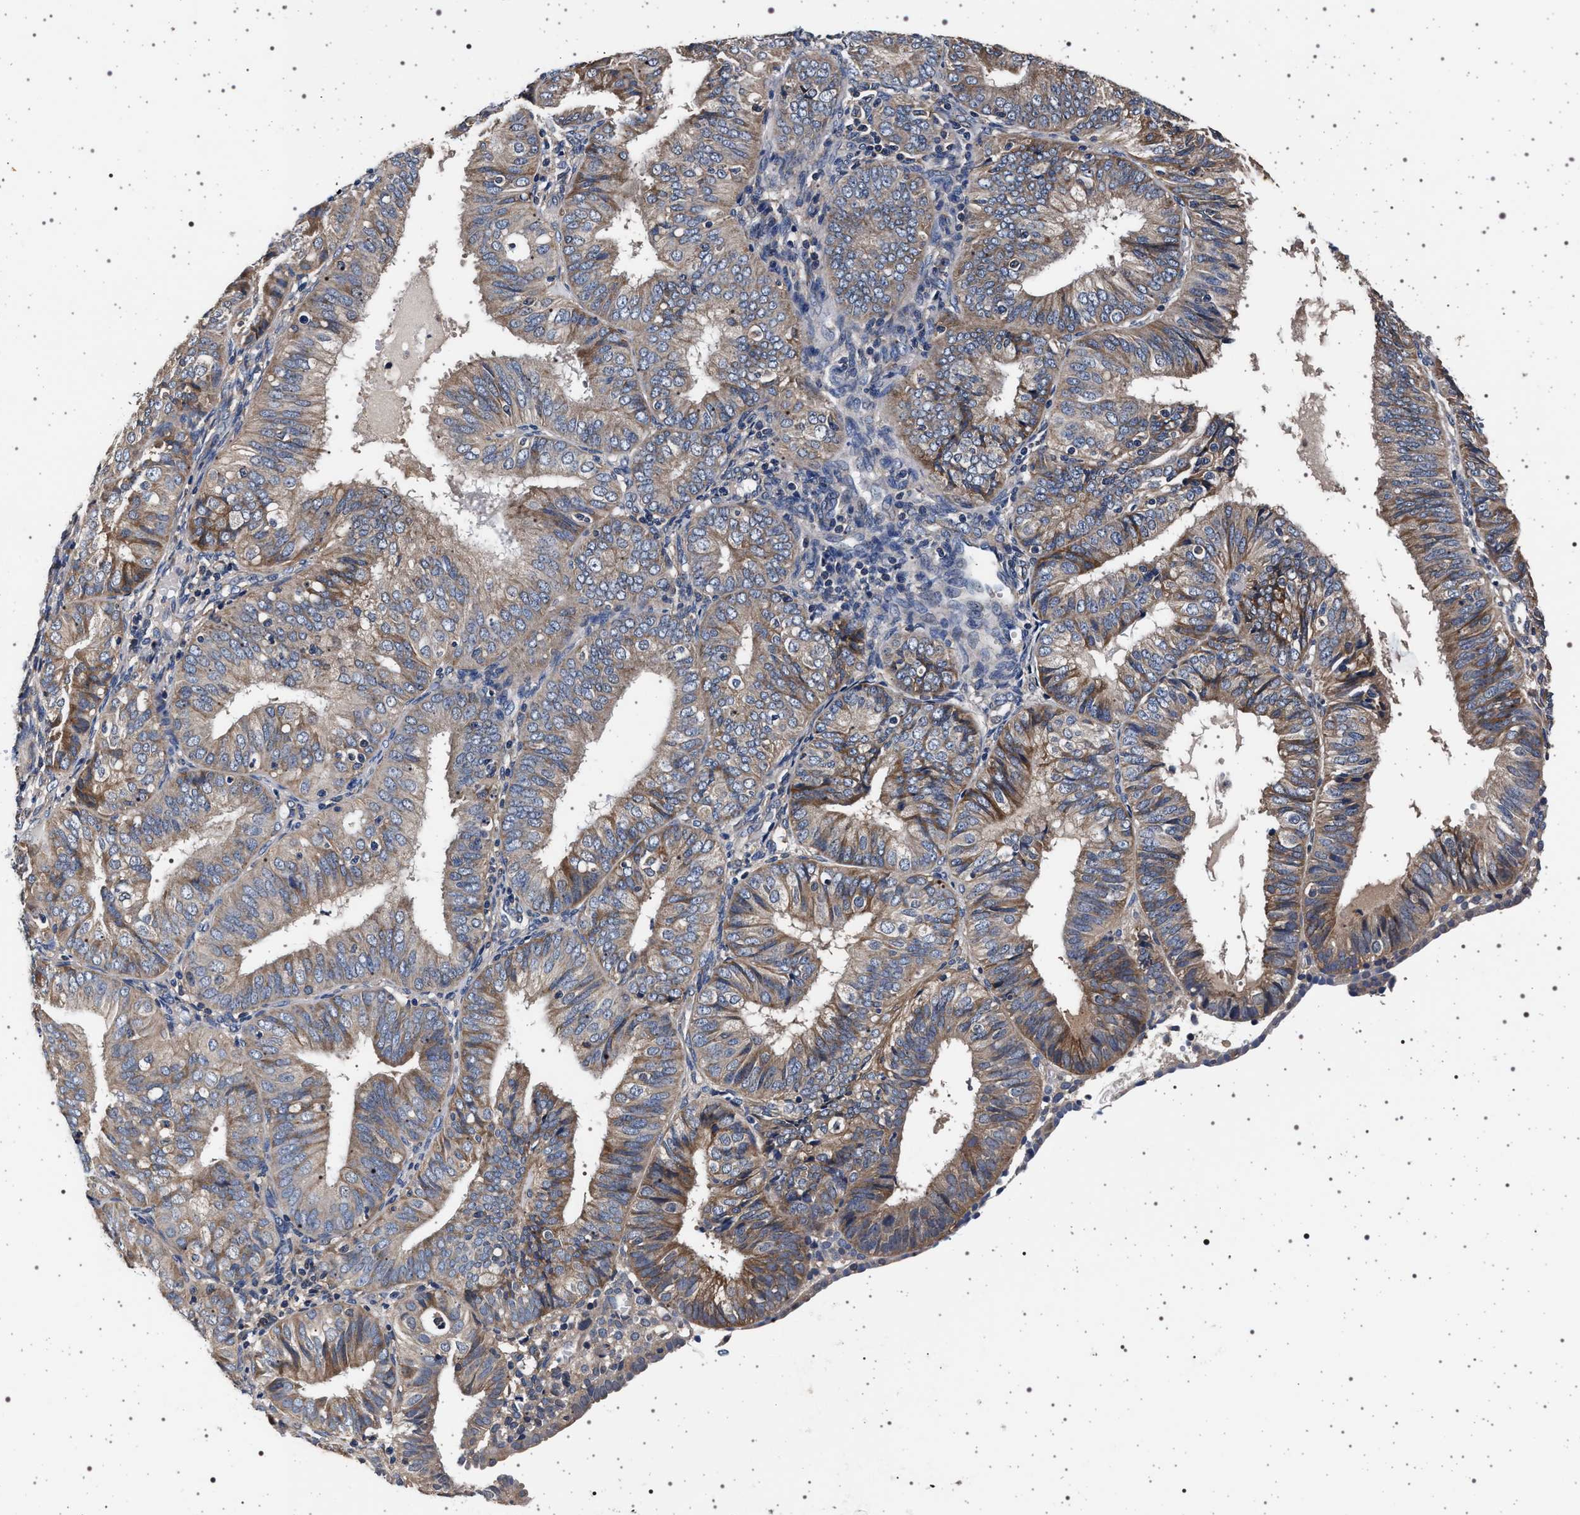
{"staining": {"intensity": "weak", "quantity": ">75%", "location": "cytoplasmic/membranous"}, "tissue": "endometrial cancer", "cell_type": "Tumor cells", "image_type": "cancer", "snomed": [{"axis": "morphology", "description": "Adenocarcinoma, NOS"}, {"axis": "topography", "description": "Endometrium"}], "caption": "Endometrial cancer (adenocarcinoma) stained with a protein marker shows weak staining in tumor cells.", "gene": "MAP3K2", "patient": {"sex": "female", "age": 58}}